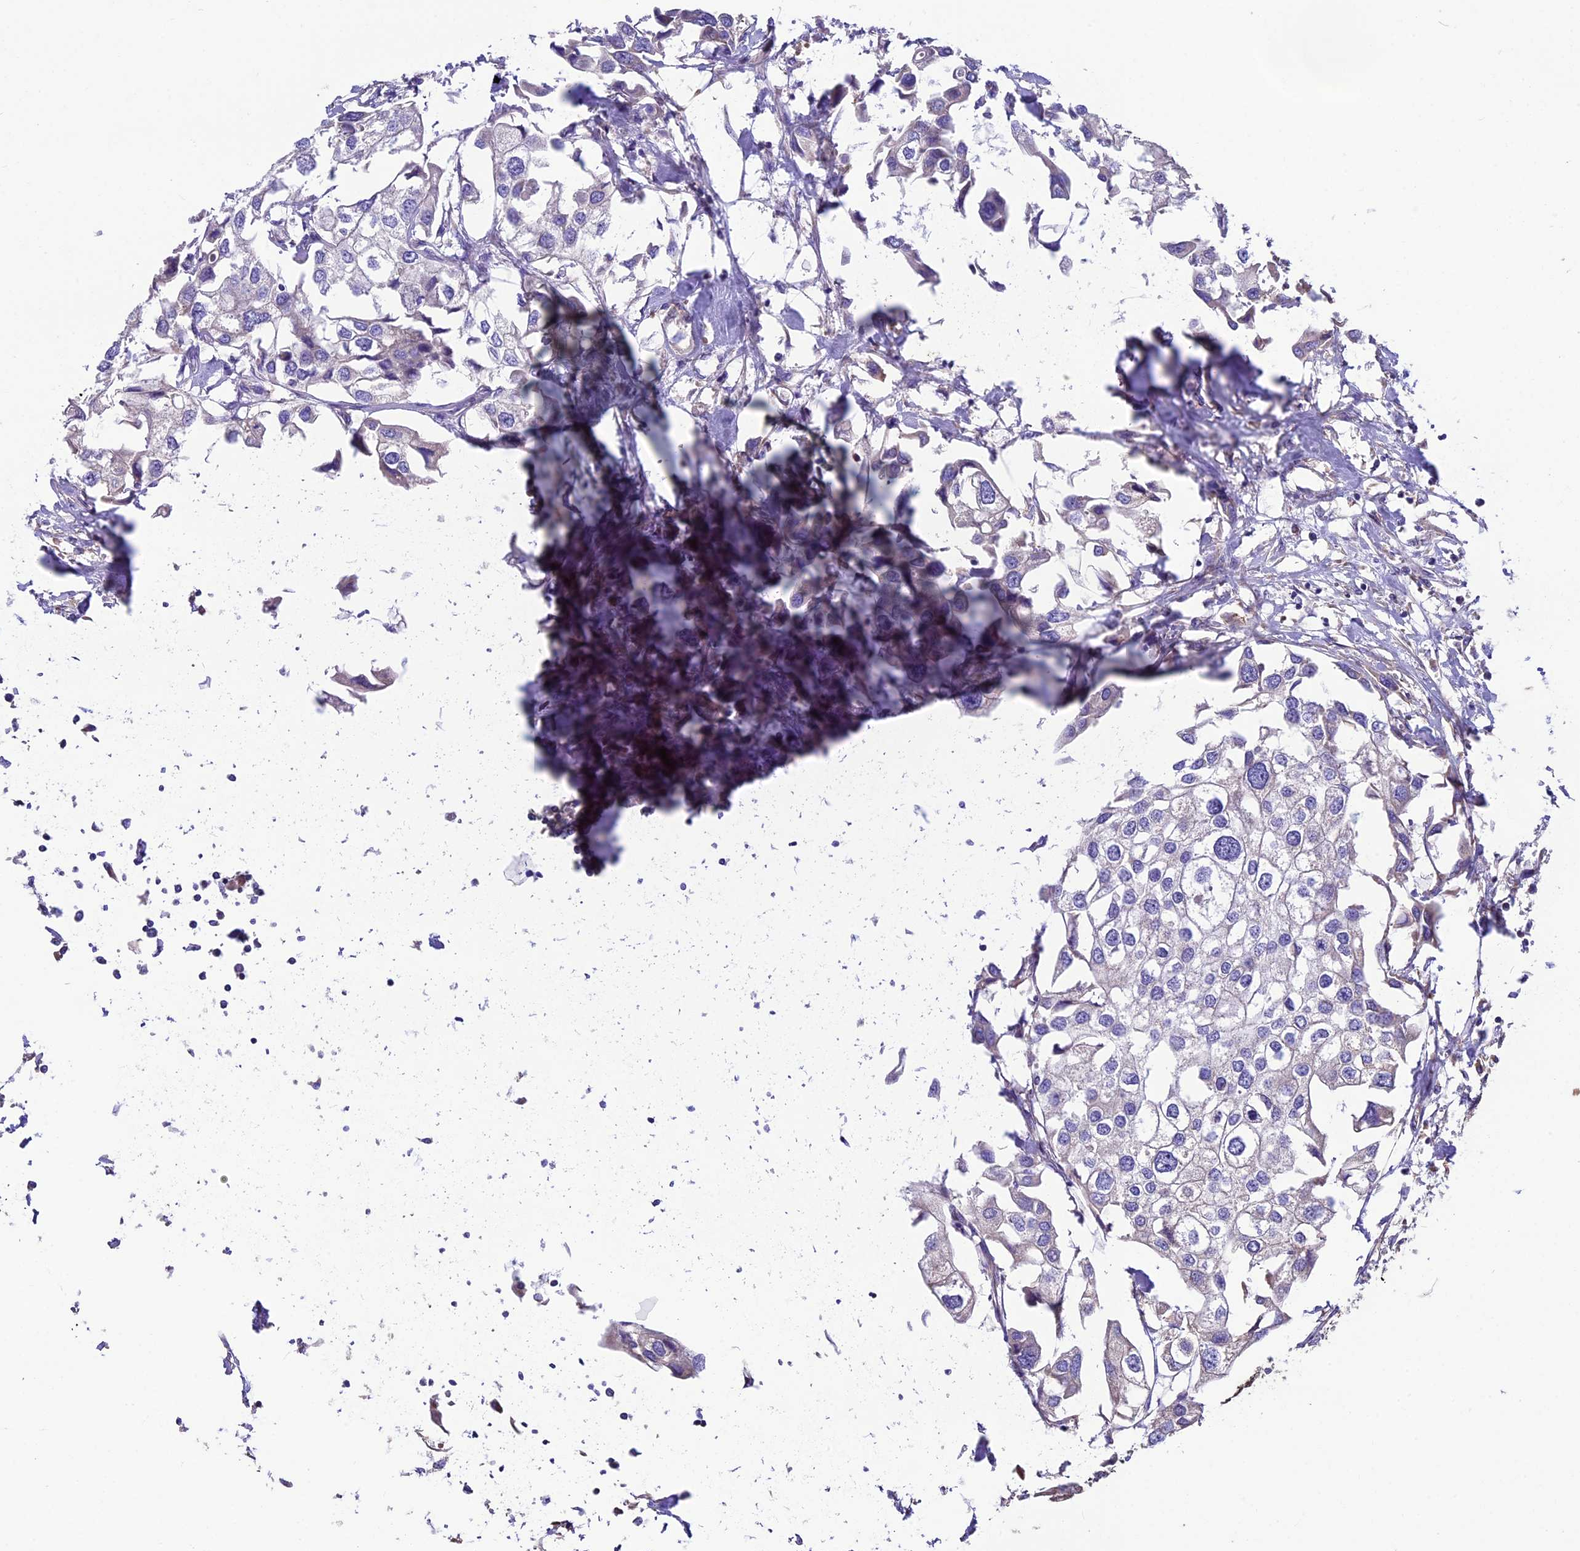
{"staining": {"intensity": "negative", "quantity": "none", "location": "none"}, "tissue": "urothelial cancer", "cell_type": "Tumor cells", "image_type": "cancer", "snomed": [{"axis": "morphology", "description": "Urothelial carcinoma, High grade"}, {"axis": "topography", "description": "Urinary bladder"}], "caption": "DAB (3,3'-diaminobenzidine) immunohistochemical staining of human urothelial cancer displays no significant staining in tumor cells.", "gene": "ANO3", "patient": {"sex": "male", "age": 64}}